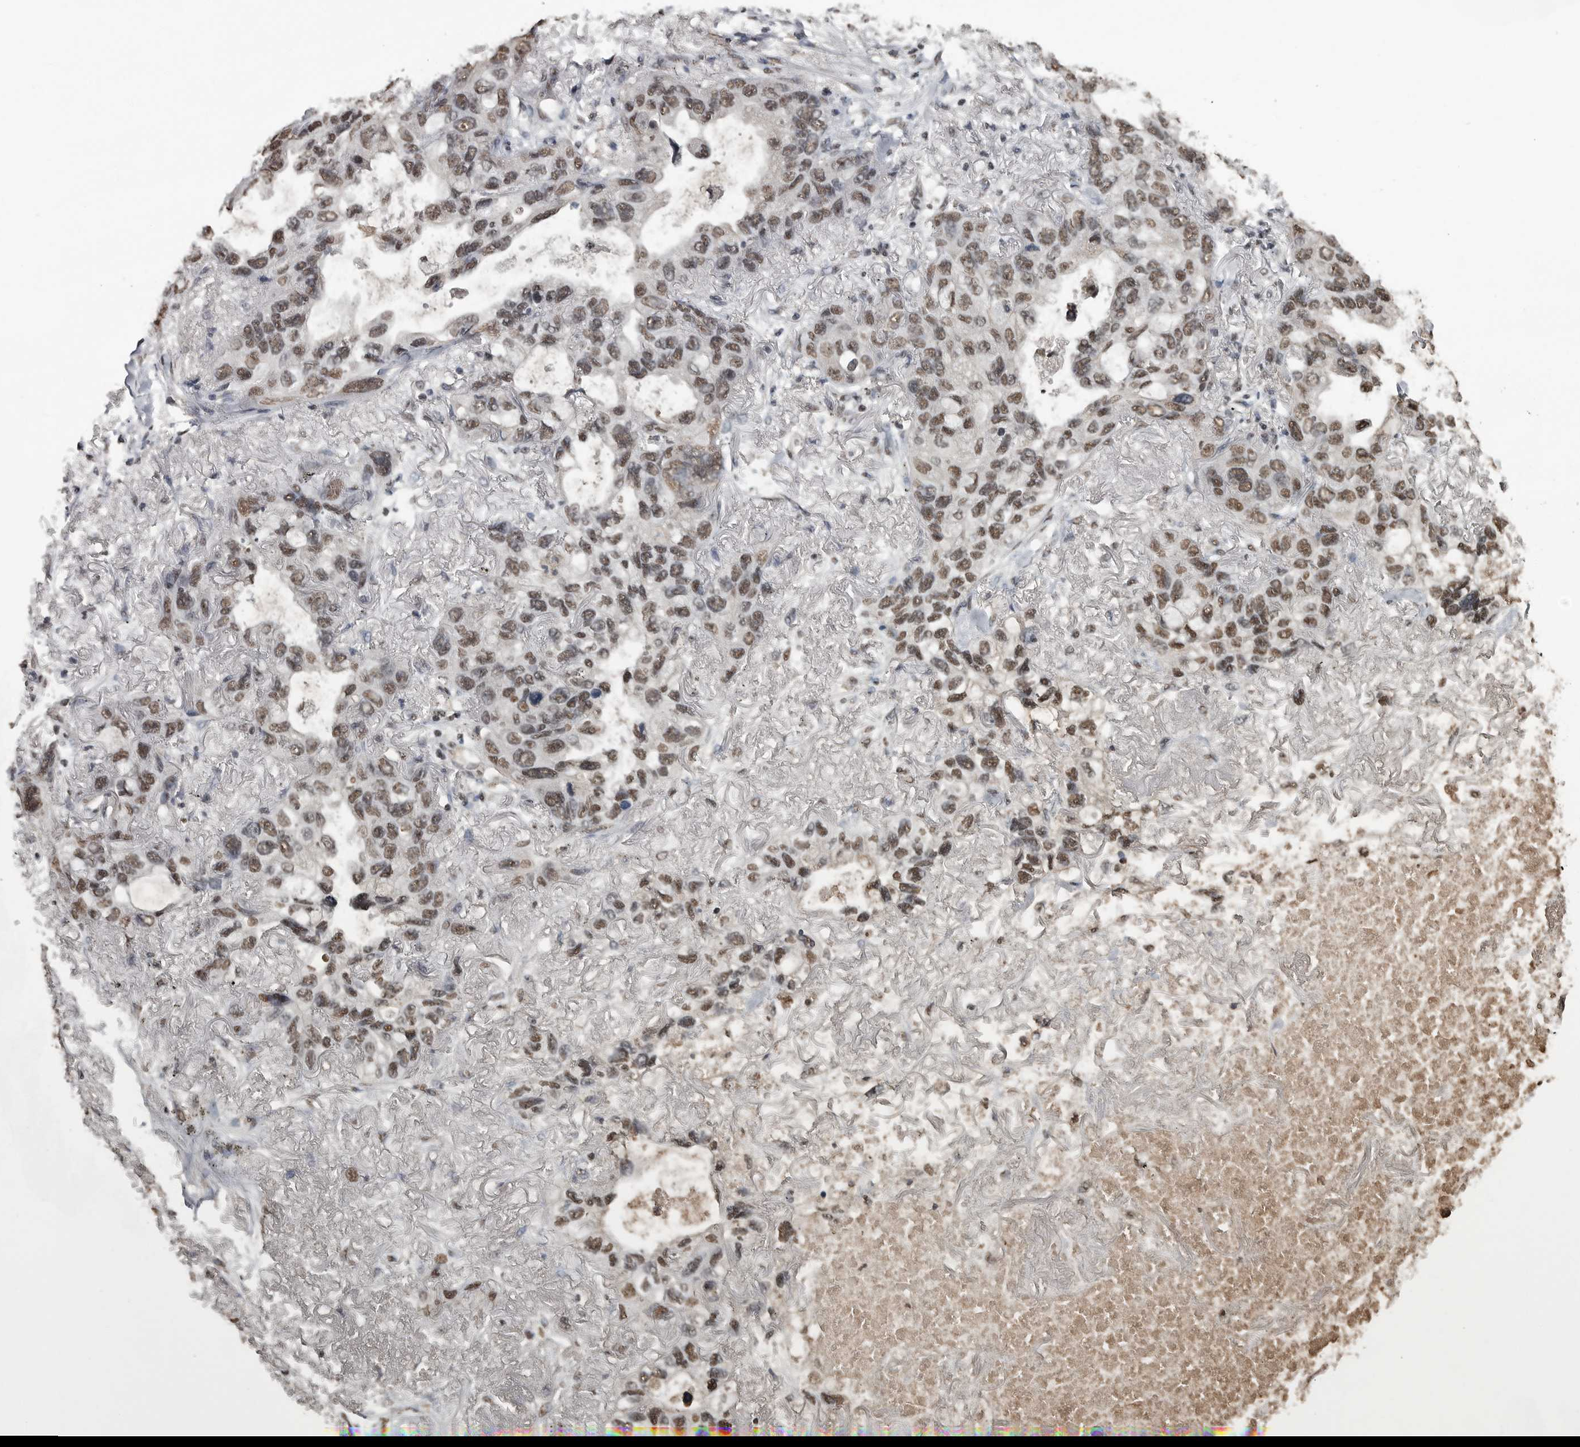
{"staining": {"intensity": "moderate", "quantity": ">75%", "location": "nuclear"}, "tissue": "lung cancer", "cell_type": "Tumor cells", "image_type": "cancer", "snomed": [{"axis": "morphology", "description": "Squamous cell carcinoma, NOS"}, {"axis": "topography", "description": "Lung"}], "caption": "Moderate nuclear staining is identified in approximately >75% of tumor cells in squamous cell carcinoma (lung).", "gene": "TGS1", "patient": {"sex": "female", "age": 73}}